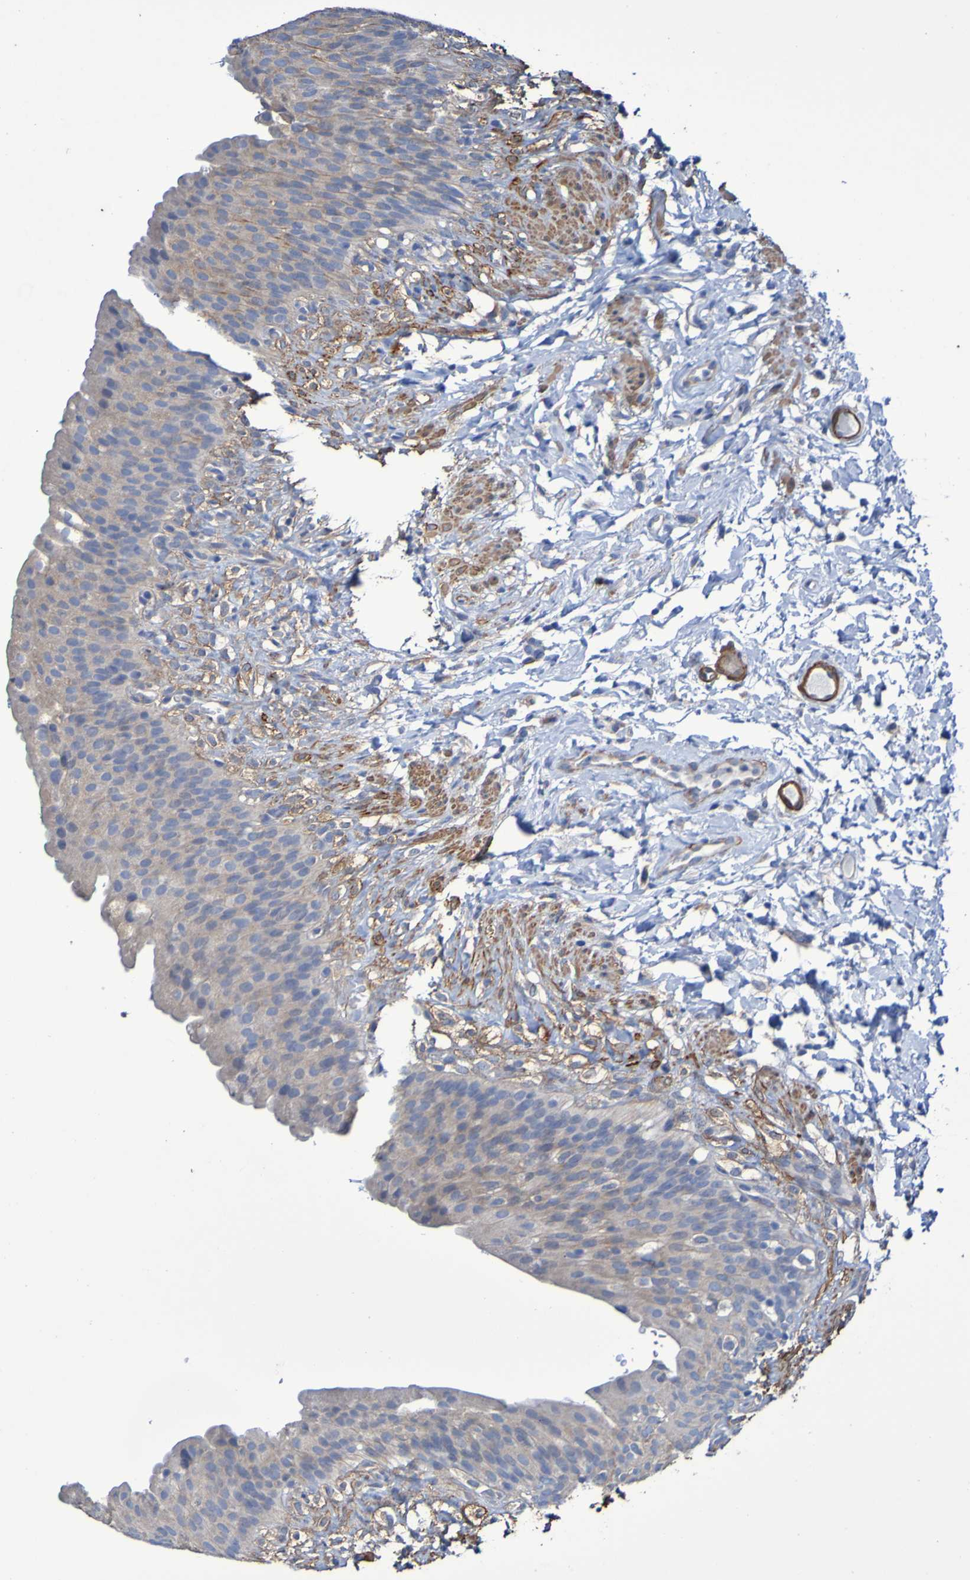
{"staining": {"intensity": "moderate", "quantity": ">75%", "location": "cytoplasmic/membranous"}, "tissue": "urinary bladder", "cell_type": "Urothelial cells", "image_type": "normal", "snomed": [{"axis": "morphology", "description": "Normal tissue, NOS"}, {"axis": "topography", "description": "Urinary bladder"}], "caption": "Protein expression by immunohistochemistry (IHC) shows moderate cytoplasmic/membranous staining in approximately >75% of urothelial cells in benign urinary bladder. The protein of interest is shown in brown color, while the nuclei are stained blue.", "gene": "SRPRB", "patient": {"sex": "female", "age": 79}}